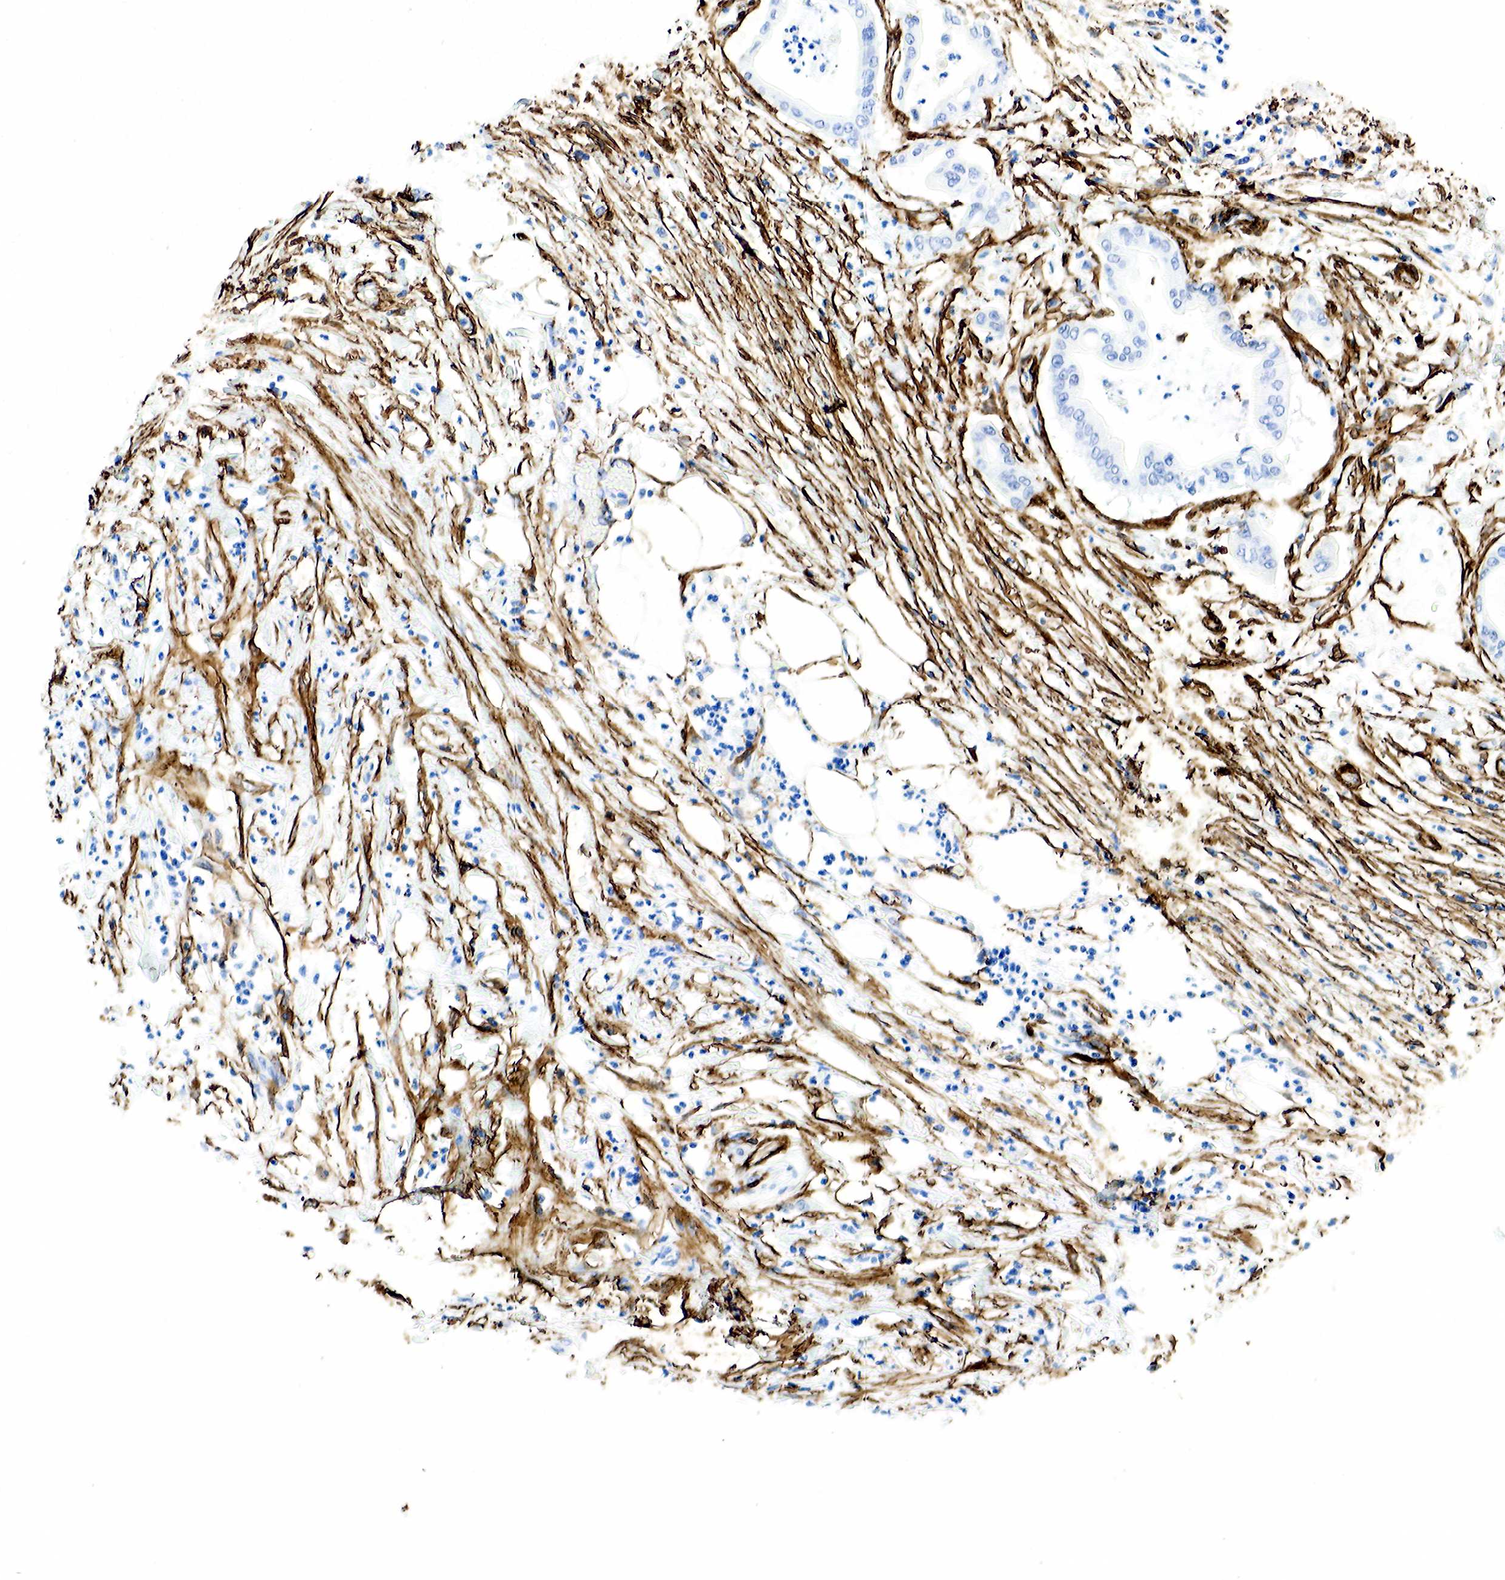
{"staining": {"intensity": "negative", "quantity": "none", "location": "none"}, "tissue": "pancreatic cancer", "cell_type": "Tumor cells", "image_type": "cancer", "snomed": [{"axis": "morphology", "description": "Adenocarcinoma, NOS"}, {"axis": "topography", "description": "Pancreas"}], "caption": "Micrograph shows no significant protein expression in tumor cells of pancreatic adenocarcinoma.", "gene": "ACTA2", "patient": {"sex": "male", "age": 58}}